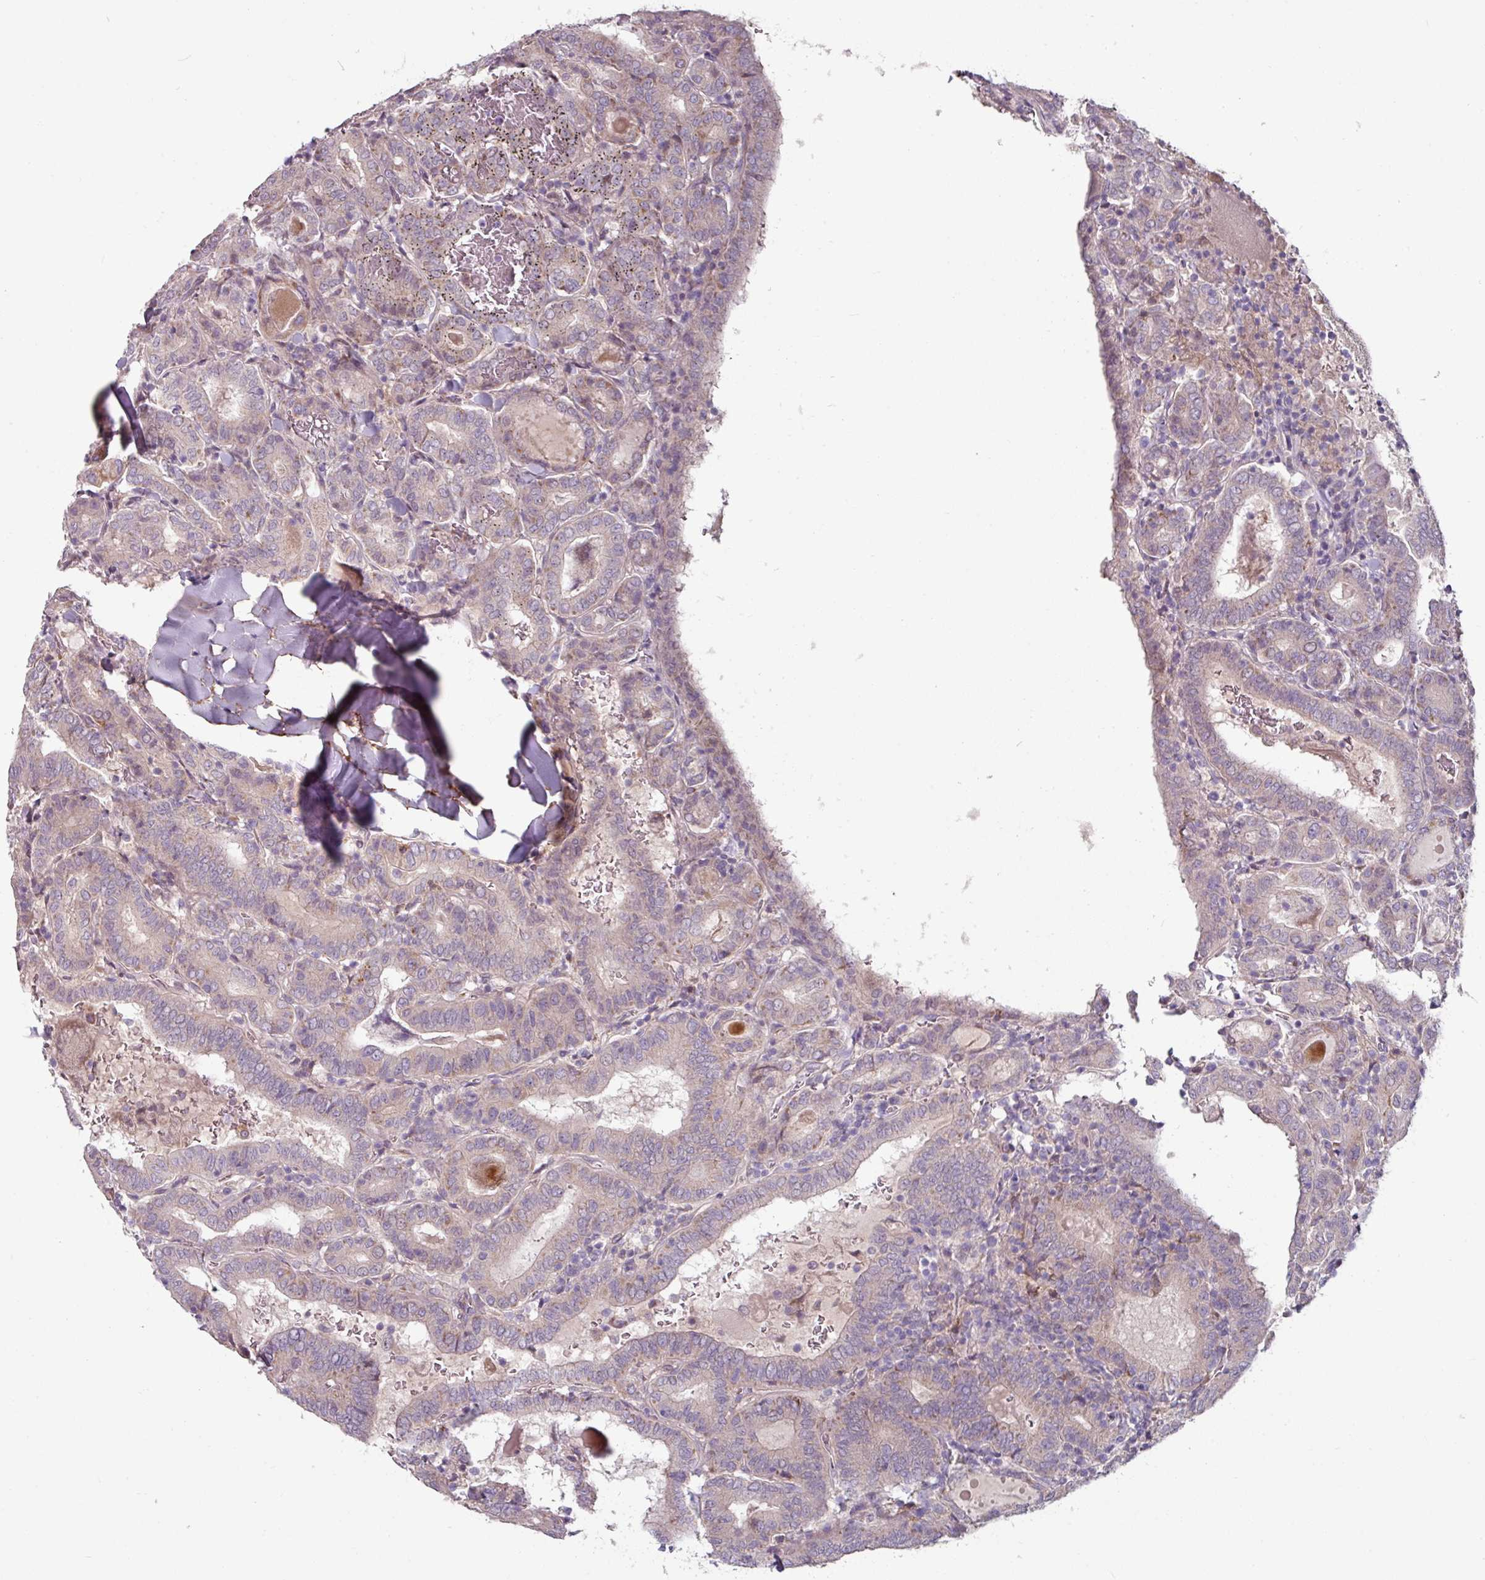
{"staining": {"intensity": "moderate", "quantity": "<25%", "location": "cytoplasmic/membranous"}, "tissue": "thyroid cancer", "cell_type": "Tumor cells", "image_type": "cancer", "snomed": [{"axis": "morphology", "description": "Papillary adenocarcinoma, NOS"}, {"axis": "topography", "description": "Thyroid gland"}], "caption": "An immunohistochemistry photomicrograph of tumor tissue is shown. Protein staining in brown highlights moderate cytoplasmic/membranous positivity in thyroid cancer (papillary adenocarcinoma) within tumor cells.", "gene": "MTMR14", "patient": {"sex": "female", "age": 72}}